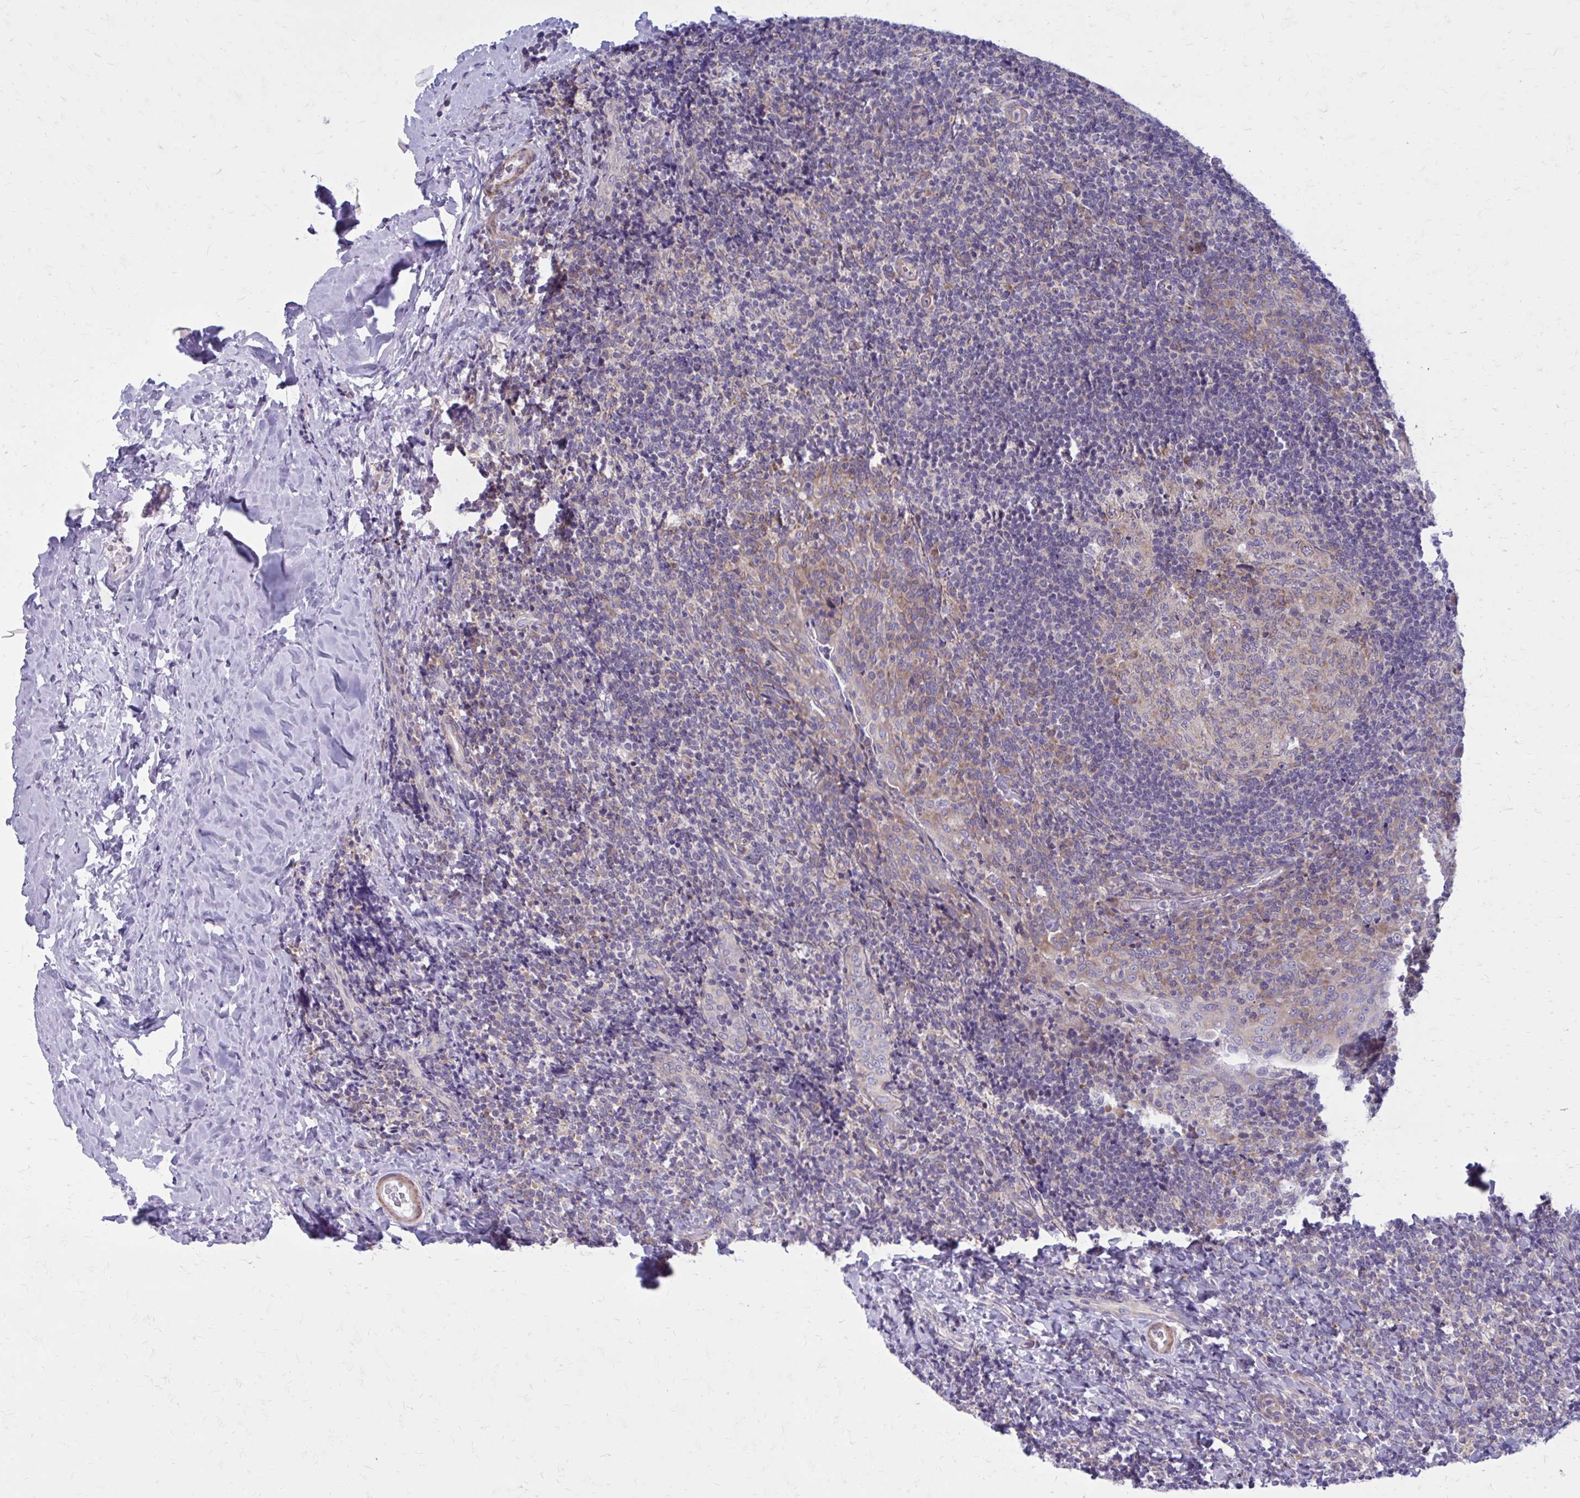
{"staining": {"intensity": "weak", "quantity": "25%-75%", "location": "cytoplasmic/membranous"}, "tissue": "tonsil", "cell_type": "Germinal center cells", "image_type": "normal", "snomed": [{"axis": "morphology", "description": "Normal tissue, NOS"}, {"axis": "topography", "description": "Tonsil"}], "caption": "DAB (3,3'-diaminobenzidine) immunohistochemical staining of normal human tonsil exhibits weak cytoplasmic/membranous protein staining in about 25%-75% of germinal center cells.", "gene": "GIGYF2", "patient": {"sex": "male", "age": 17}}